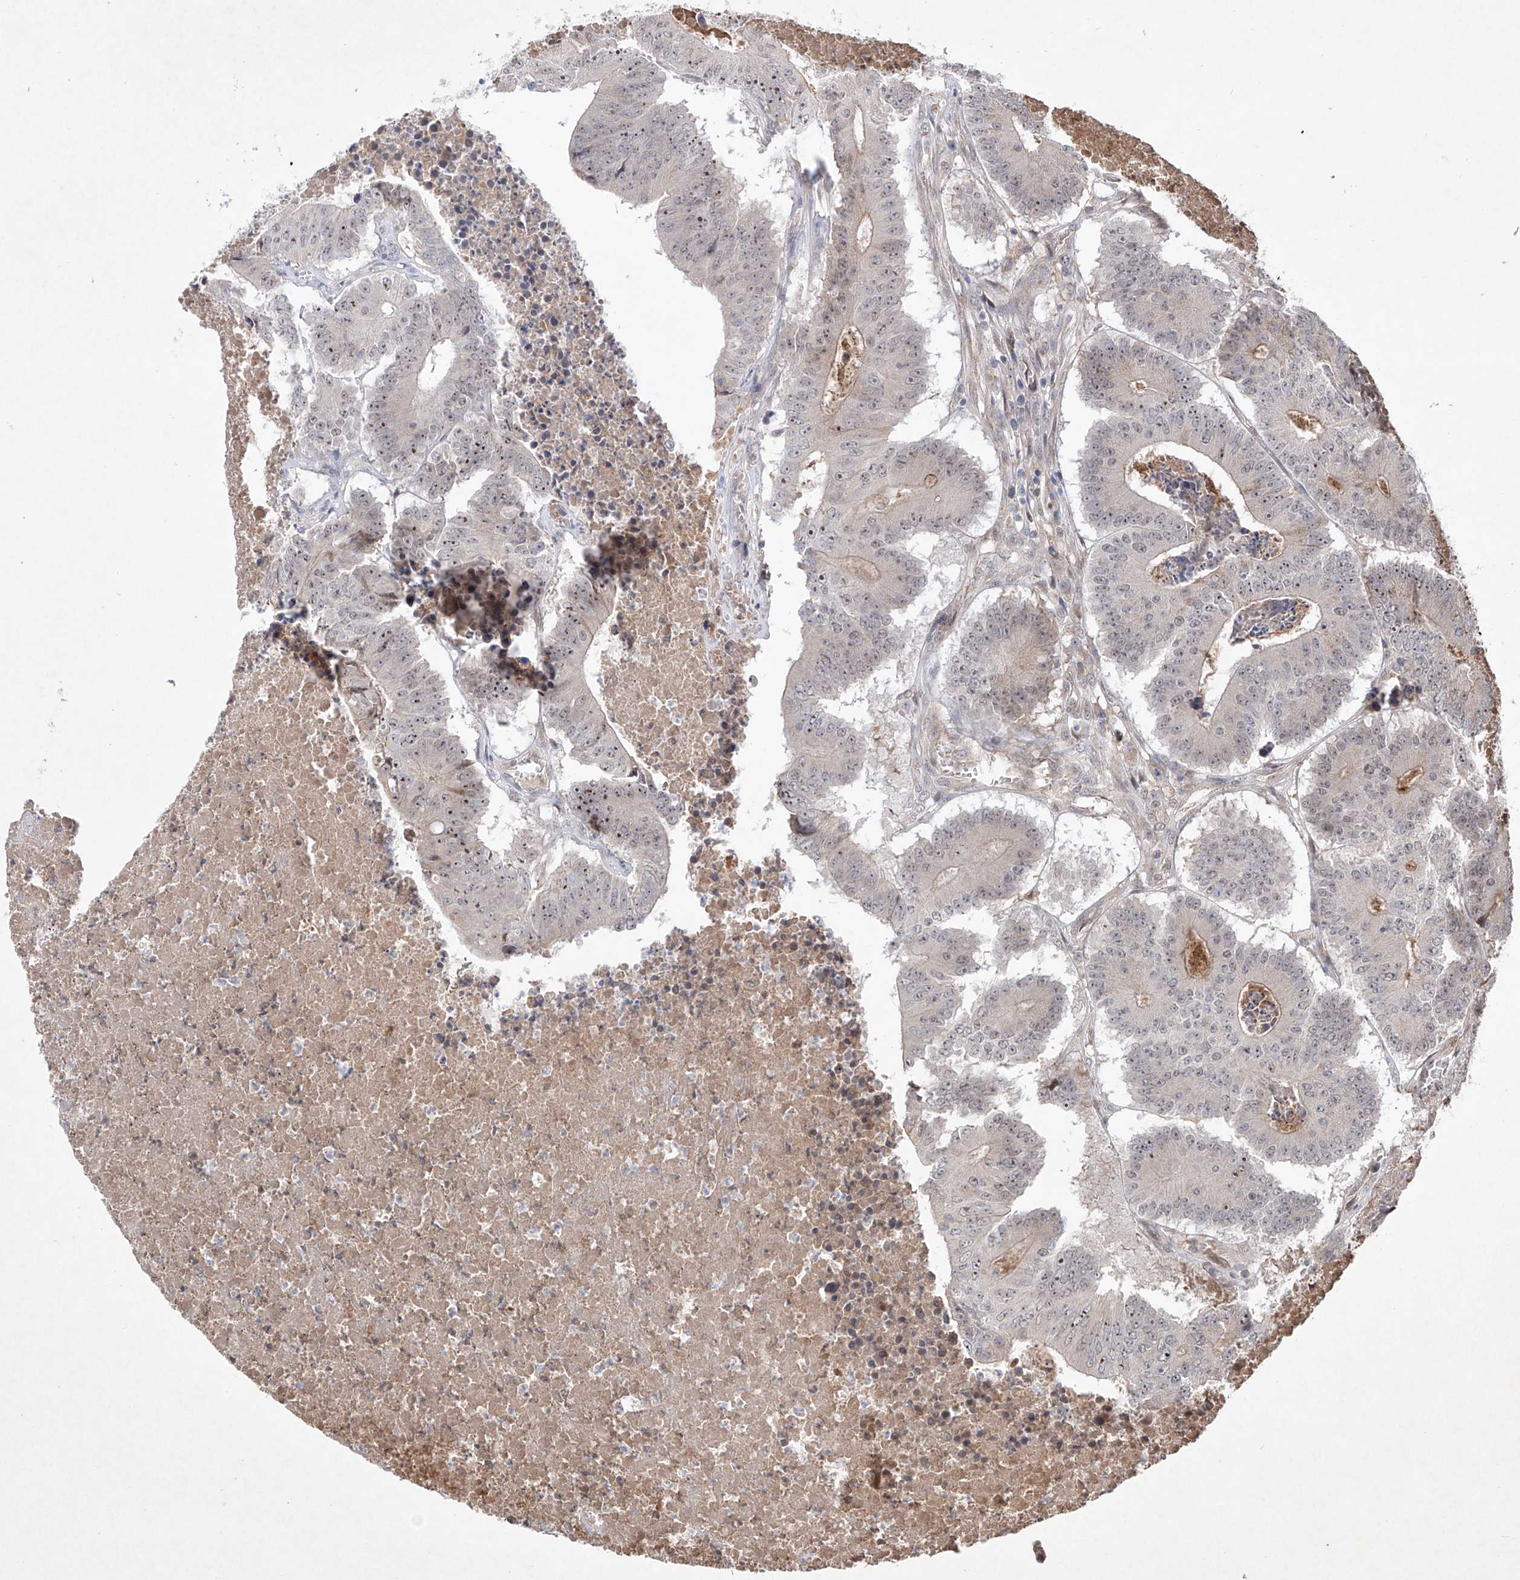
{"staining": {"intensity": "moderate", "quantity": "25%-75%", "location": "nuclear"}, "tissue": "colorectal cancer", "cell_type": "Tumor cells", "image_type": "cancer", "snomed": [{"axis": "morphology", "description": "Adenocarcinoma, NOS"}, {"axis": "topography", "description": "Colon"}], "caption": "Tumor cells display medium levels of moderate nuclear positivity in about 25%-75% of cells in colorectal cancer (adenocarcinoma). Nuclei are stained in blue.", "gene": "FAM135A", "patient": {"sex": "male", "age": 87}}